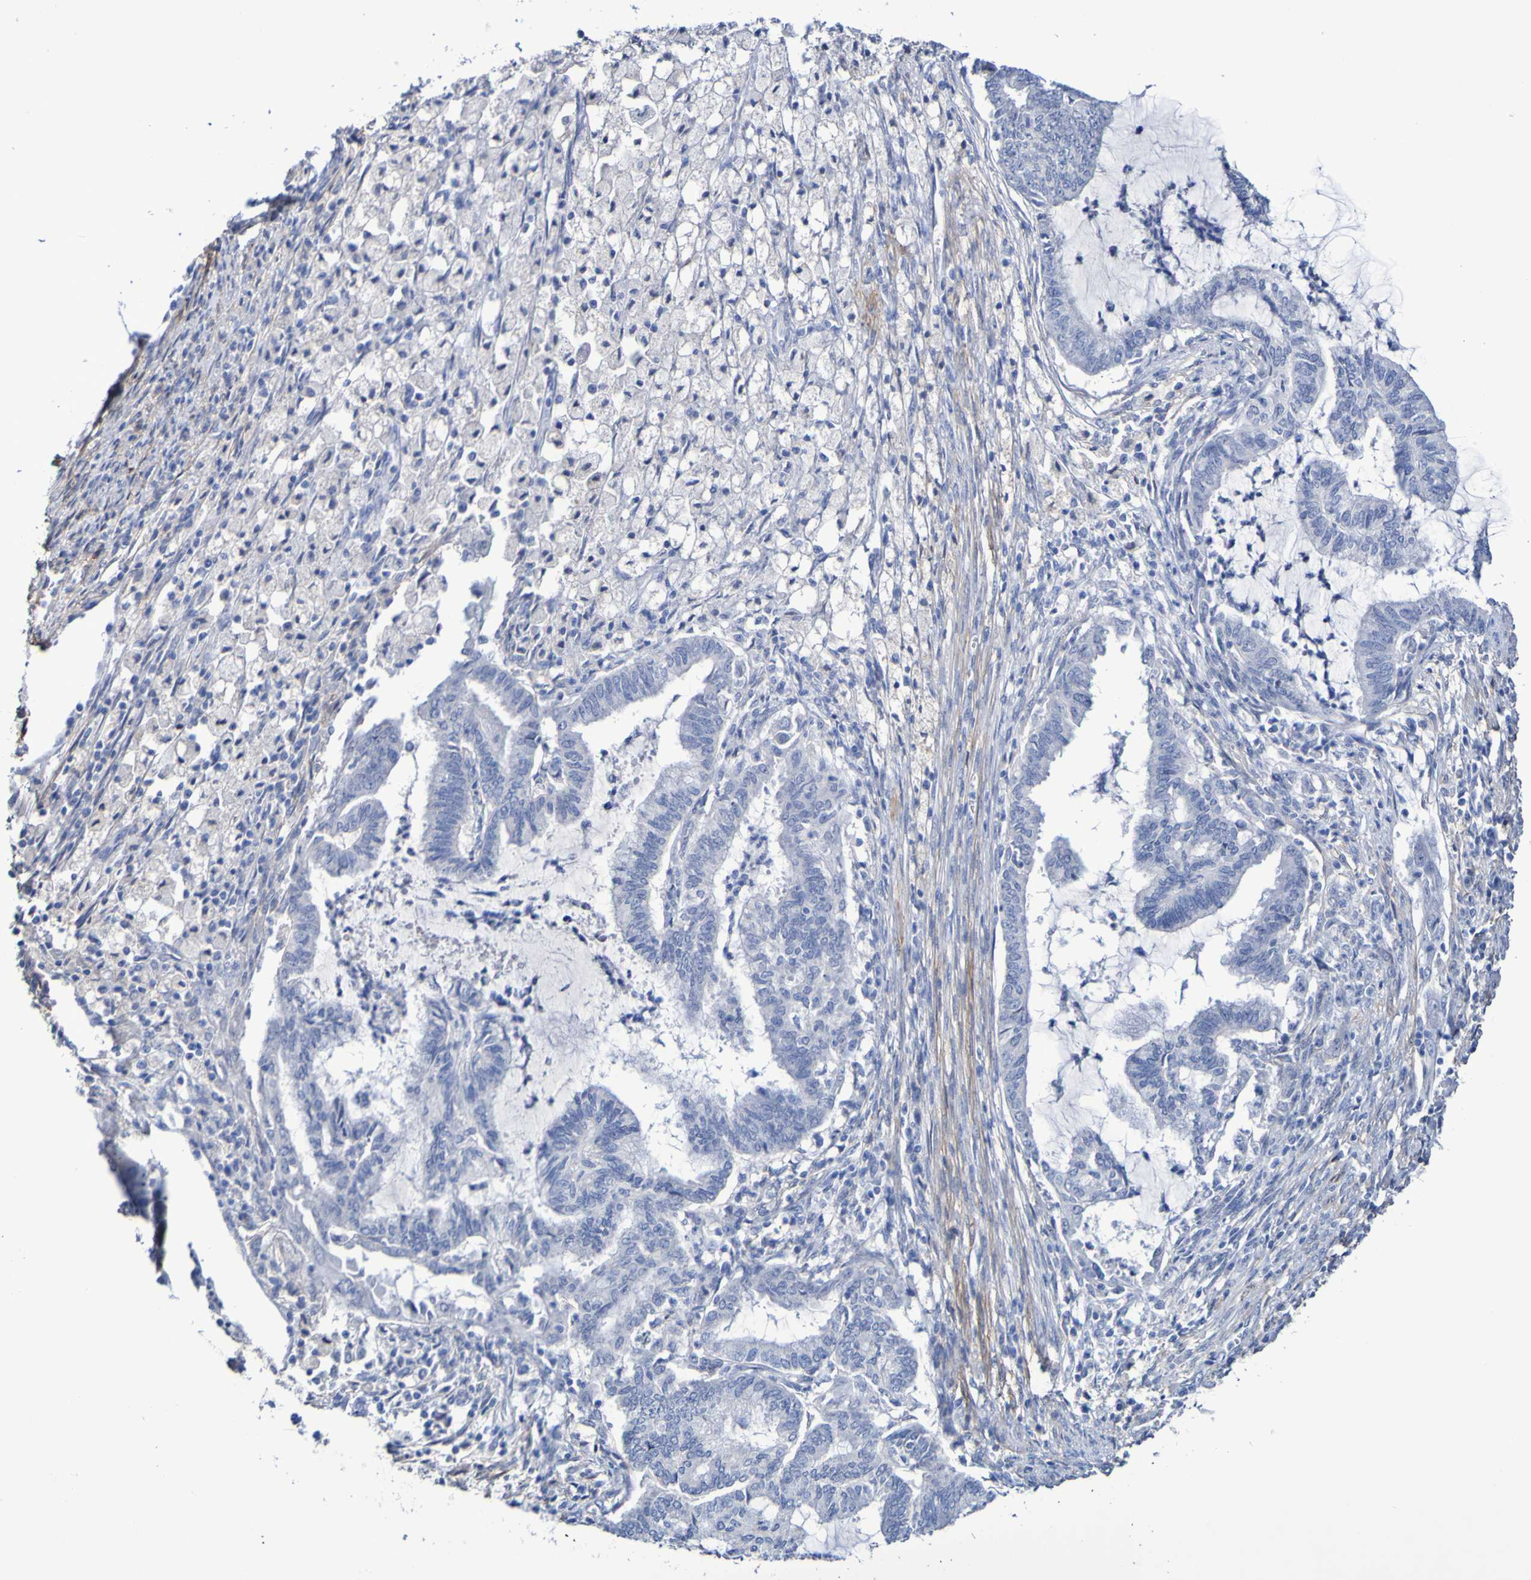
{"staining": {"intensity": "negative", "quantity": "none", "location": "none"}, "tissue": "cervical cancer", "cell_type": "Tumor cells", "image_type": "cancer", "snomed": [{"axis": "morphology", "description": "Normal tissue, NOS"}, {"axis": "morphology", "description": "Adenocarcinoma, NOS"}, {"axis": "topography", "description": "Cervix"}, {"axis": "topography", "description": "Endometrium"}], "caption": "There is no significant expression in tumor cells of cervical cancer. Nuclei are stained in blue.", "gene": "SGCB", "patient": {"sex": "female", "age": 86}}